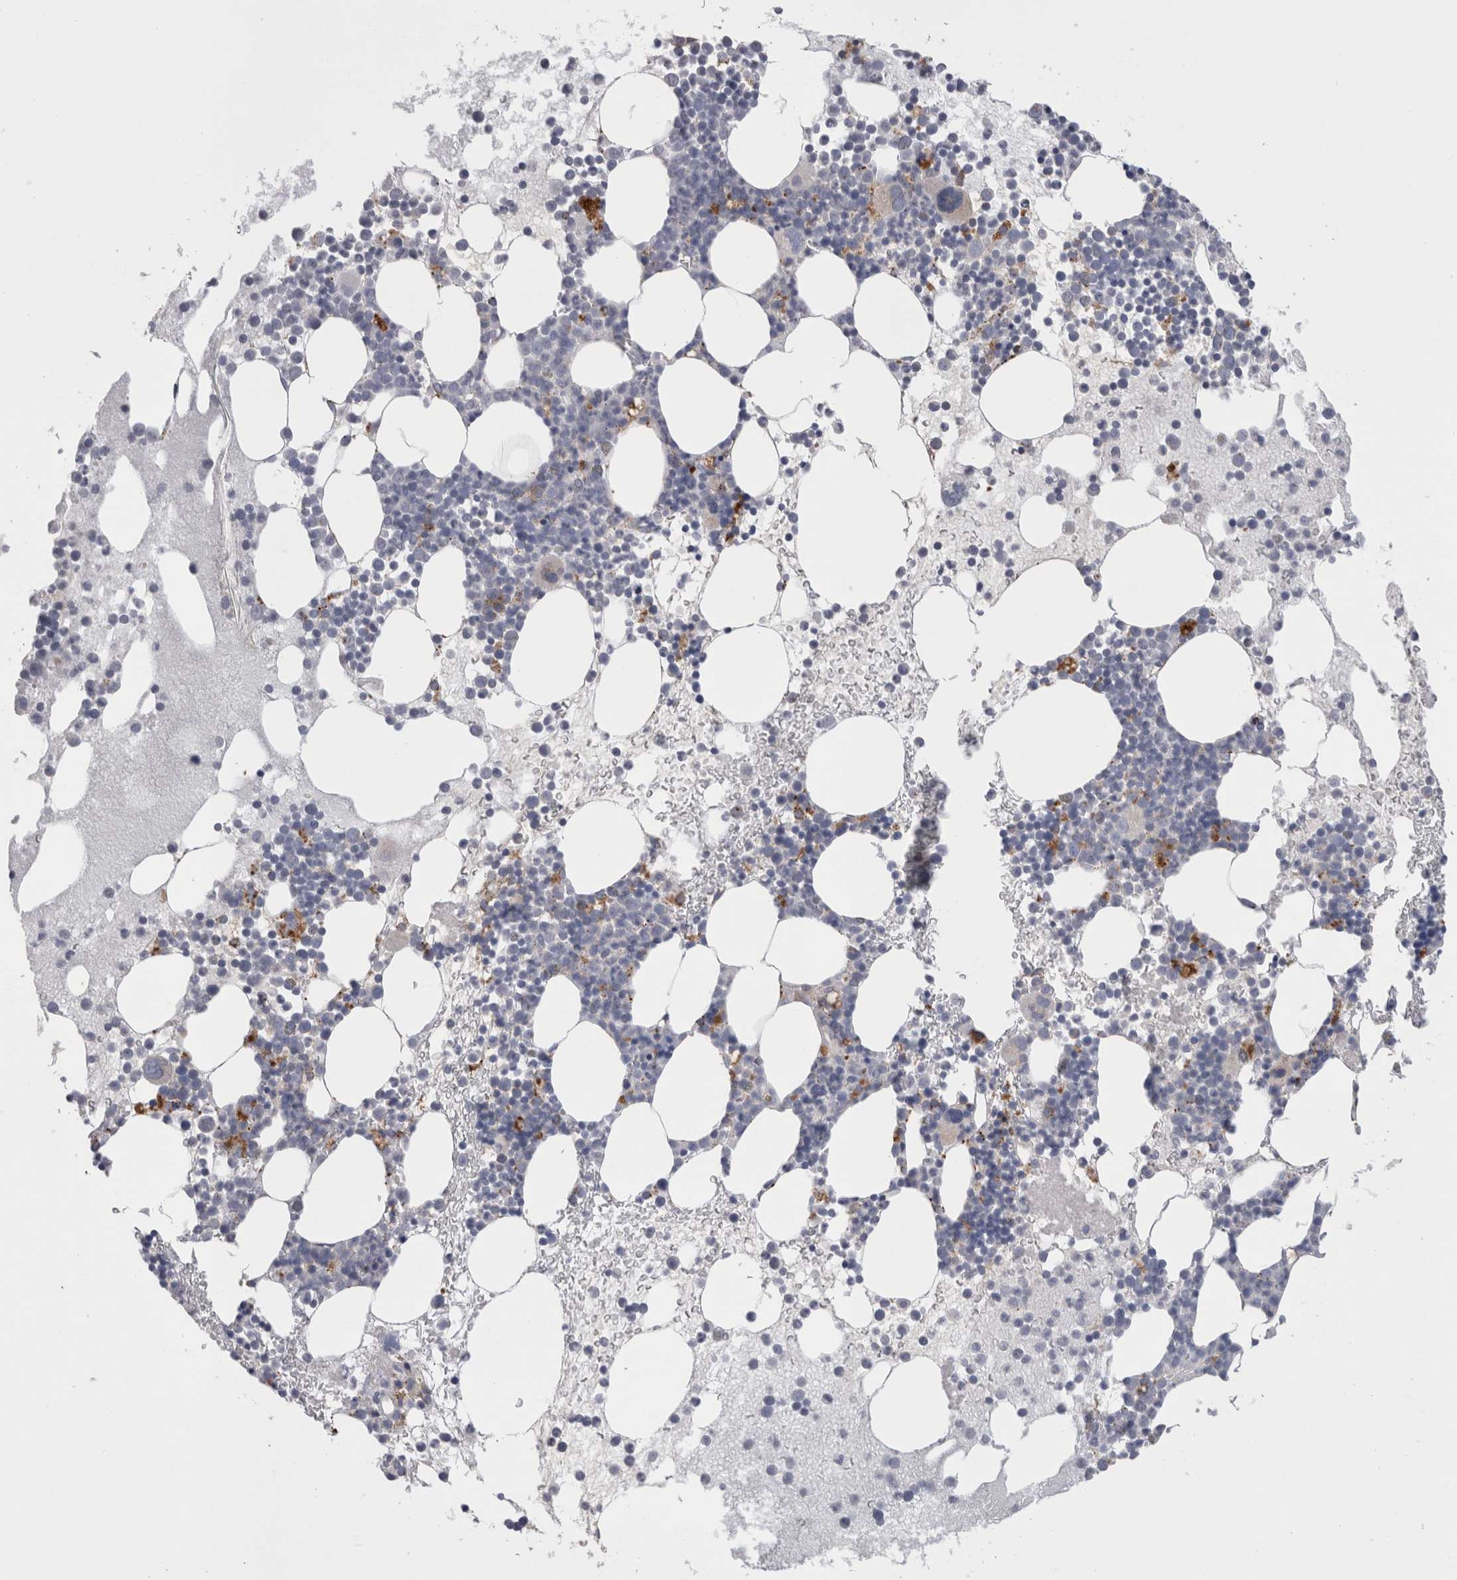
{"staining": {"intensity": "moderate", "quantity": "<25%", "location": "cytoplasmic/membranous"}, "tissue": "bone marrow", "cell_type": "Hematopoietic cells", "image_type": "normal", "snomed": [{"axis": "morphology", "description": "Normal tissue, NOS"}, {"axis": "morphology", "description": "Inflammation, NOS"}, {"axis": "topography", "description": "Bone marrow"}], "caption": "Approximately <25% of hematopoietic cells in normal bone marrow show moderate cytoplasmic/membranous protein positivity as visualized by brown immunohistochemical staining.", "gene": "EPDR1", "patient": {"sex": "female", "age": 45}}